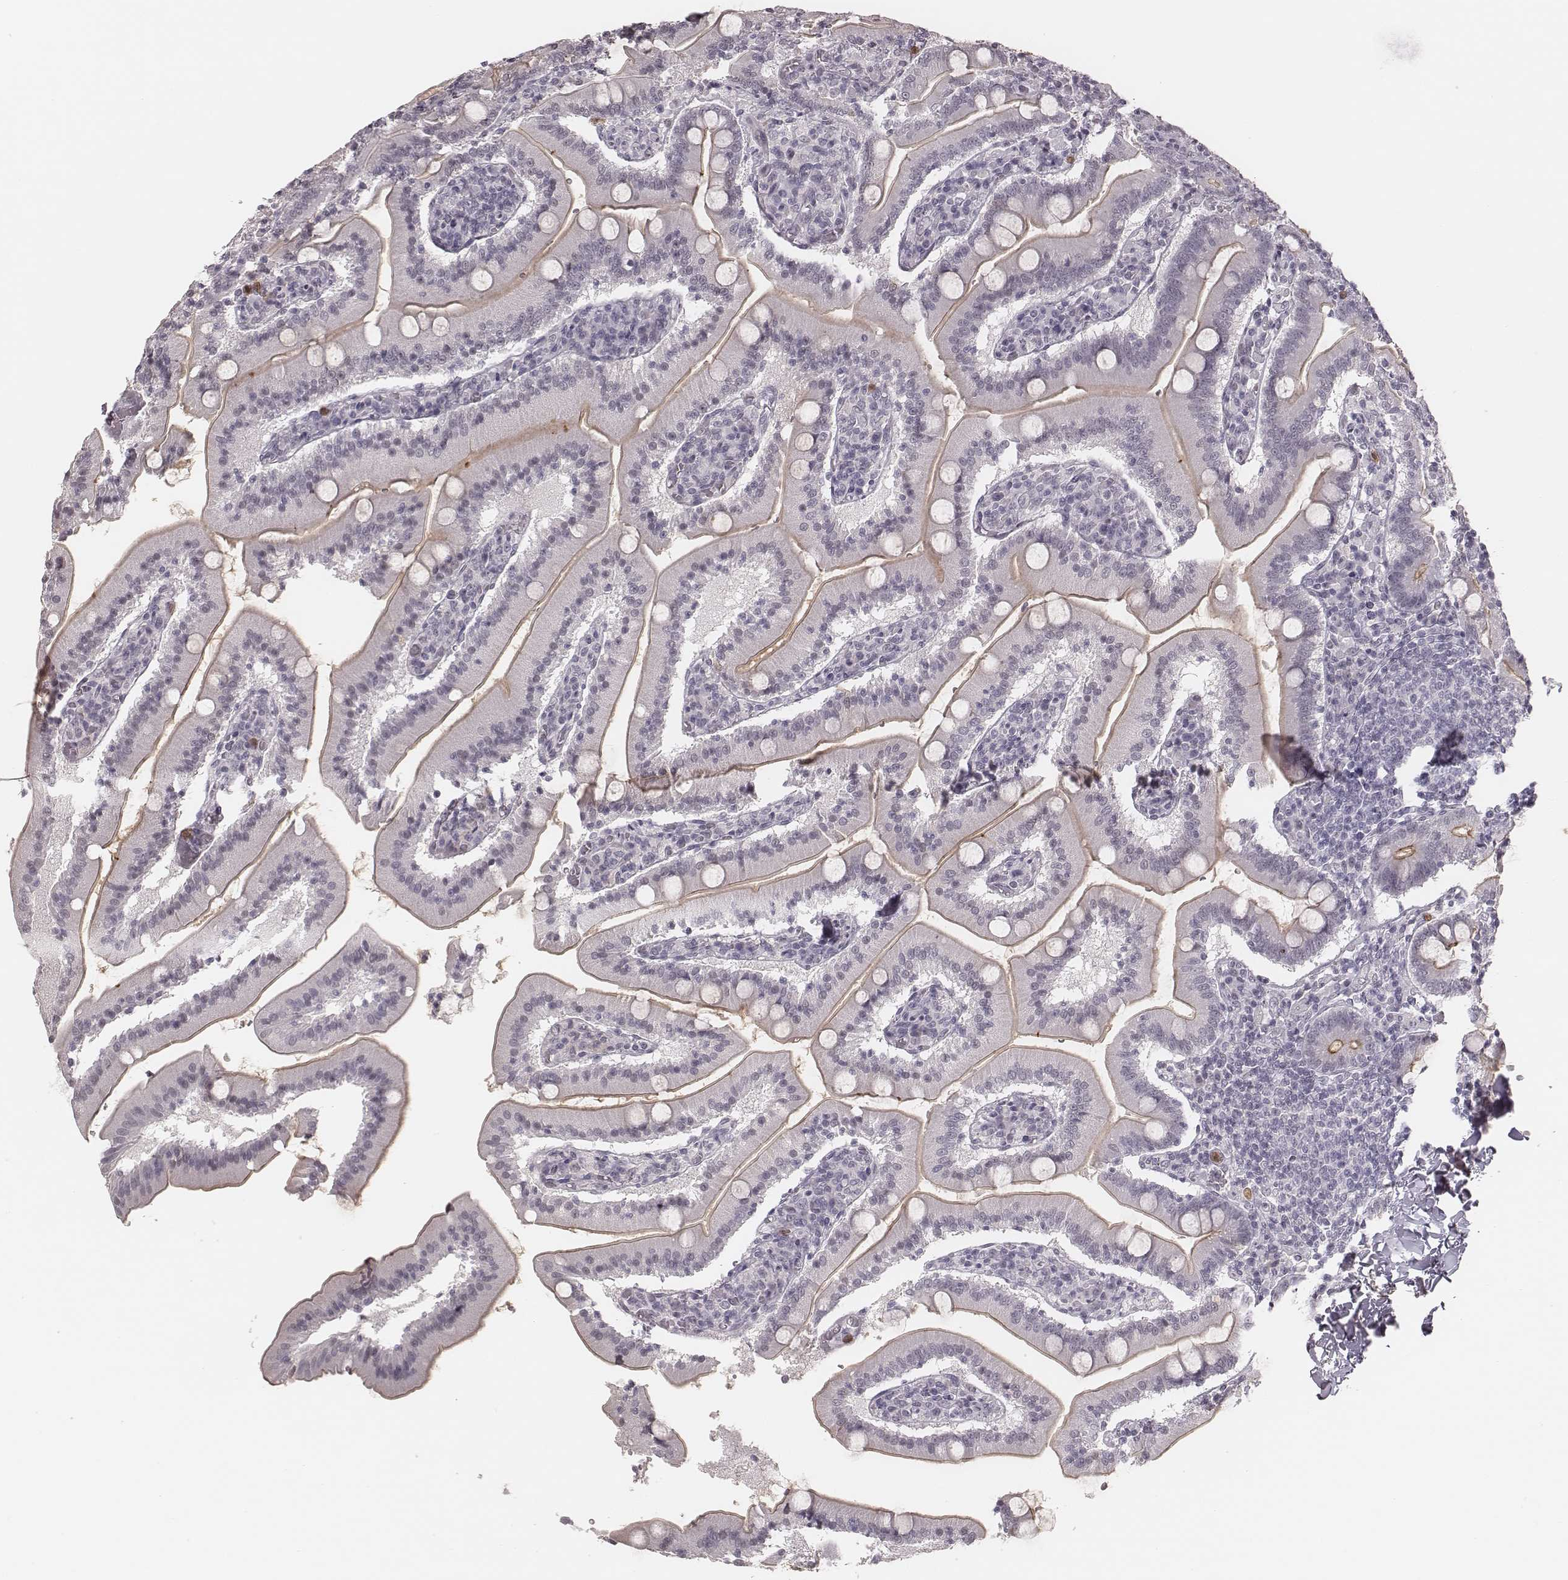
{"staining": {"intensity": "negative", "quantity": "none", "location": "none"}, "tissue": "small intestine", "cell_type": "Glandular cells", "image_type": "normal", "snomed": [{"axis": "morphology", "description": "Normal tissue, NOS"}, {"axis": "topography", "description": "Small intestine"}], "caption": "Immunohistochemistry of benign human small intestine shows no staining in glandular cells.", "gene": "KITLG", "patient": {"sex": "male", "age": 37}}